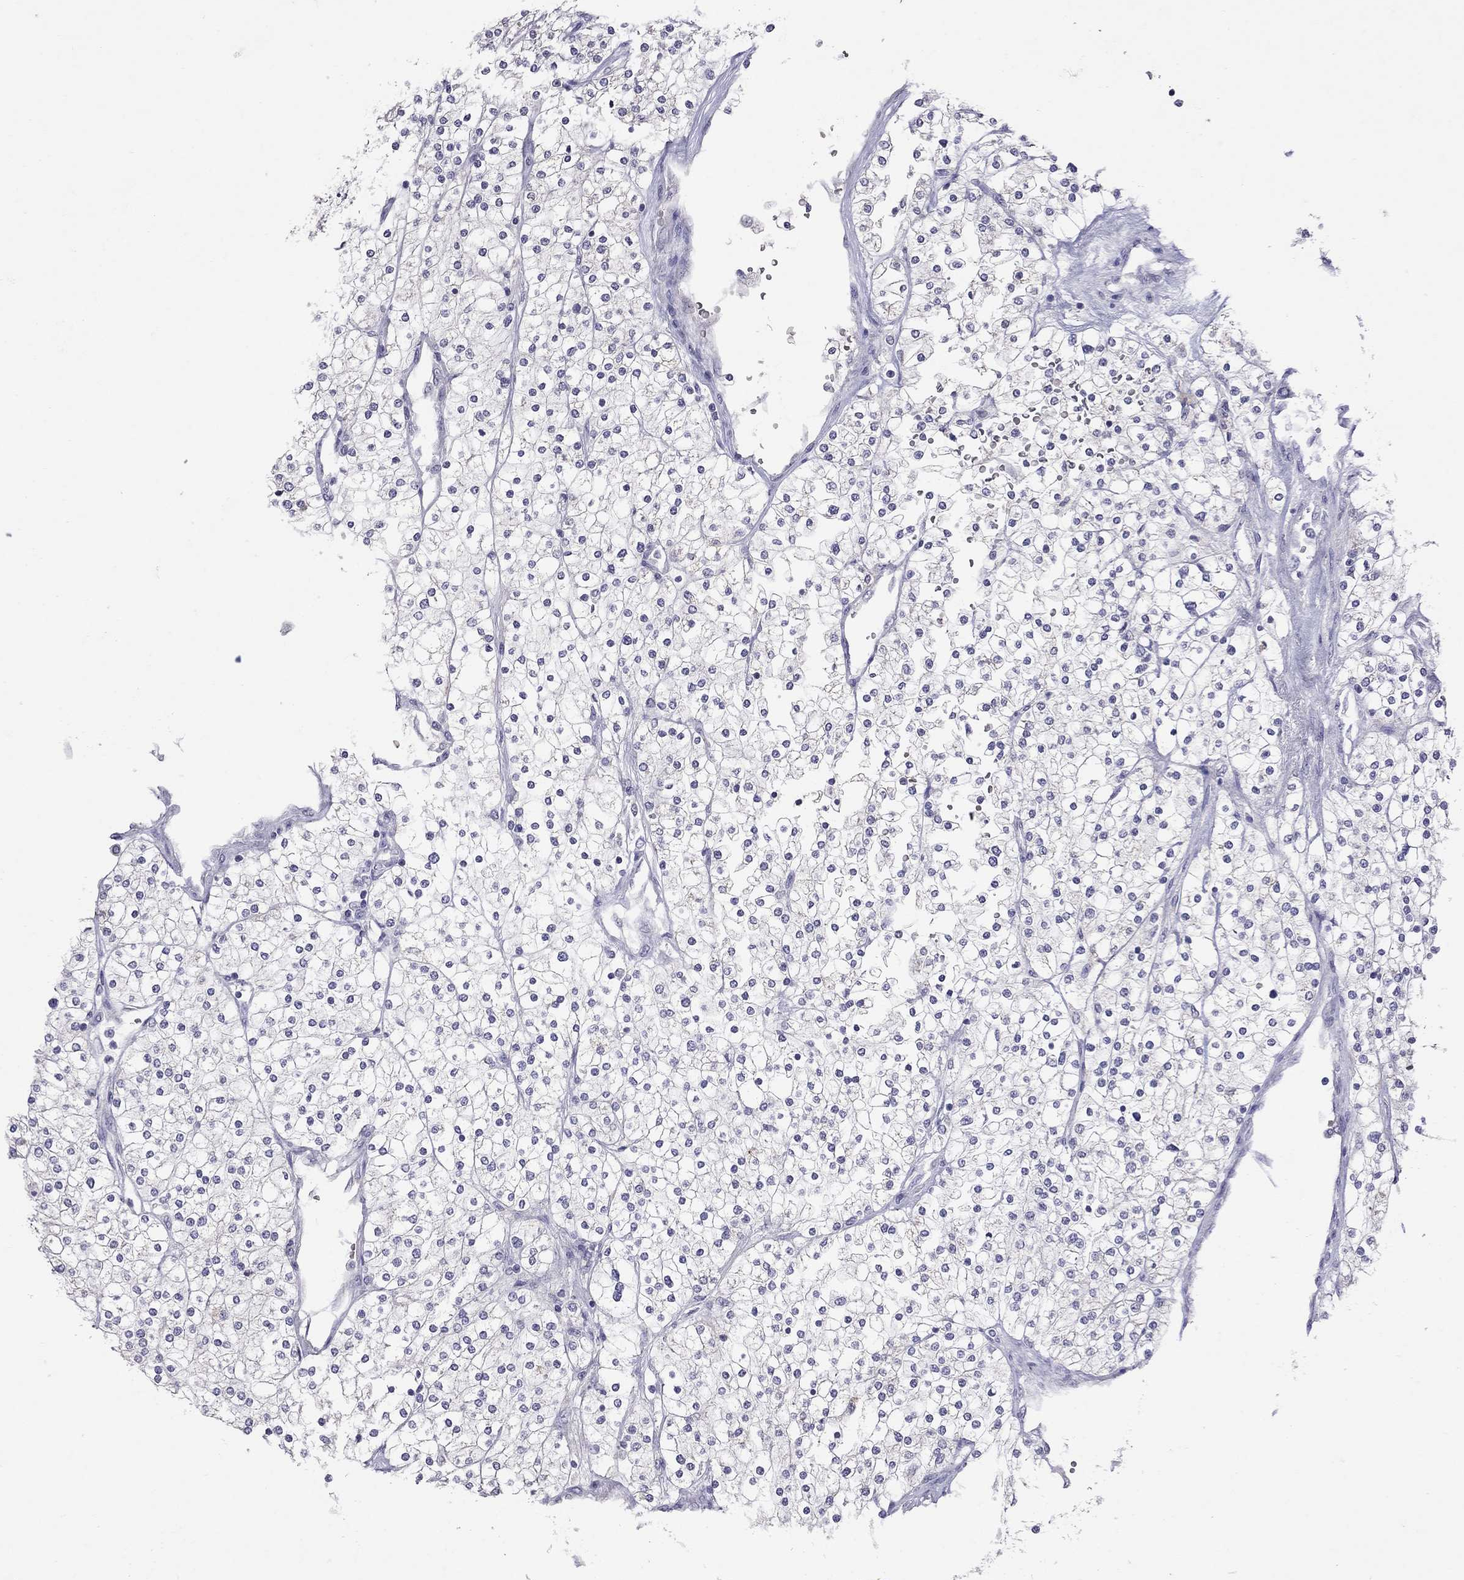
{"staining": {"intensity": "negative", "quantity": "none", "location": "none"}, "tissue": "renal cancer", "cell_type": "Tumor cells", "image_type": "cancer", "snomed": [{"axis": "morphology", "description": "Adenocarcinoma, NOS"}, {"axis": "topography", "description": "Kidney"}], "caption": "Immunohistochemical staining of human renal cancer (adenocarcinoma) demonstrates no significant positivity in tumor cells.", "gene": "MUC16", "patient": {"sex": "male", "age": 80}}